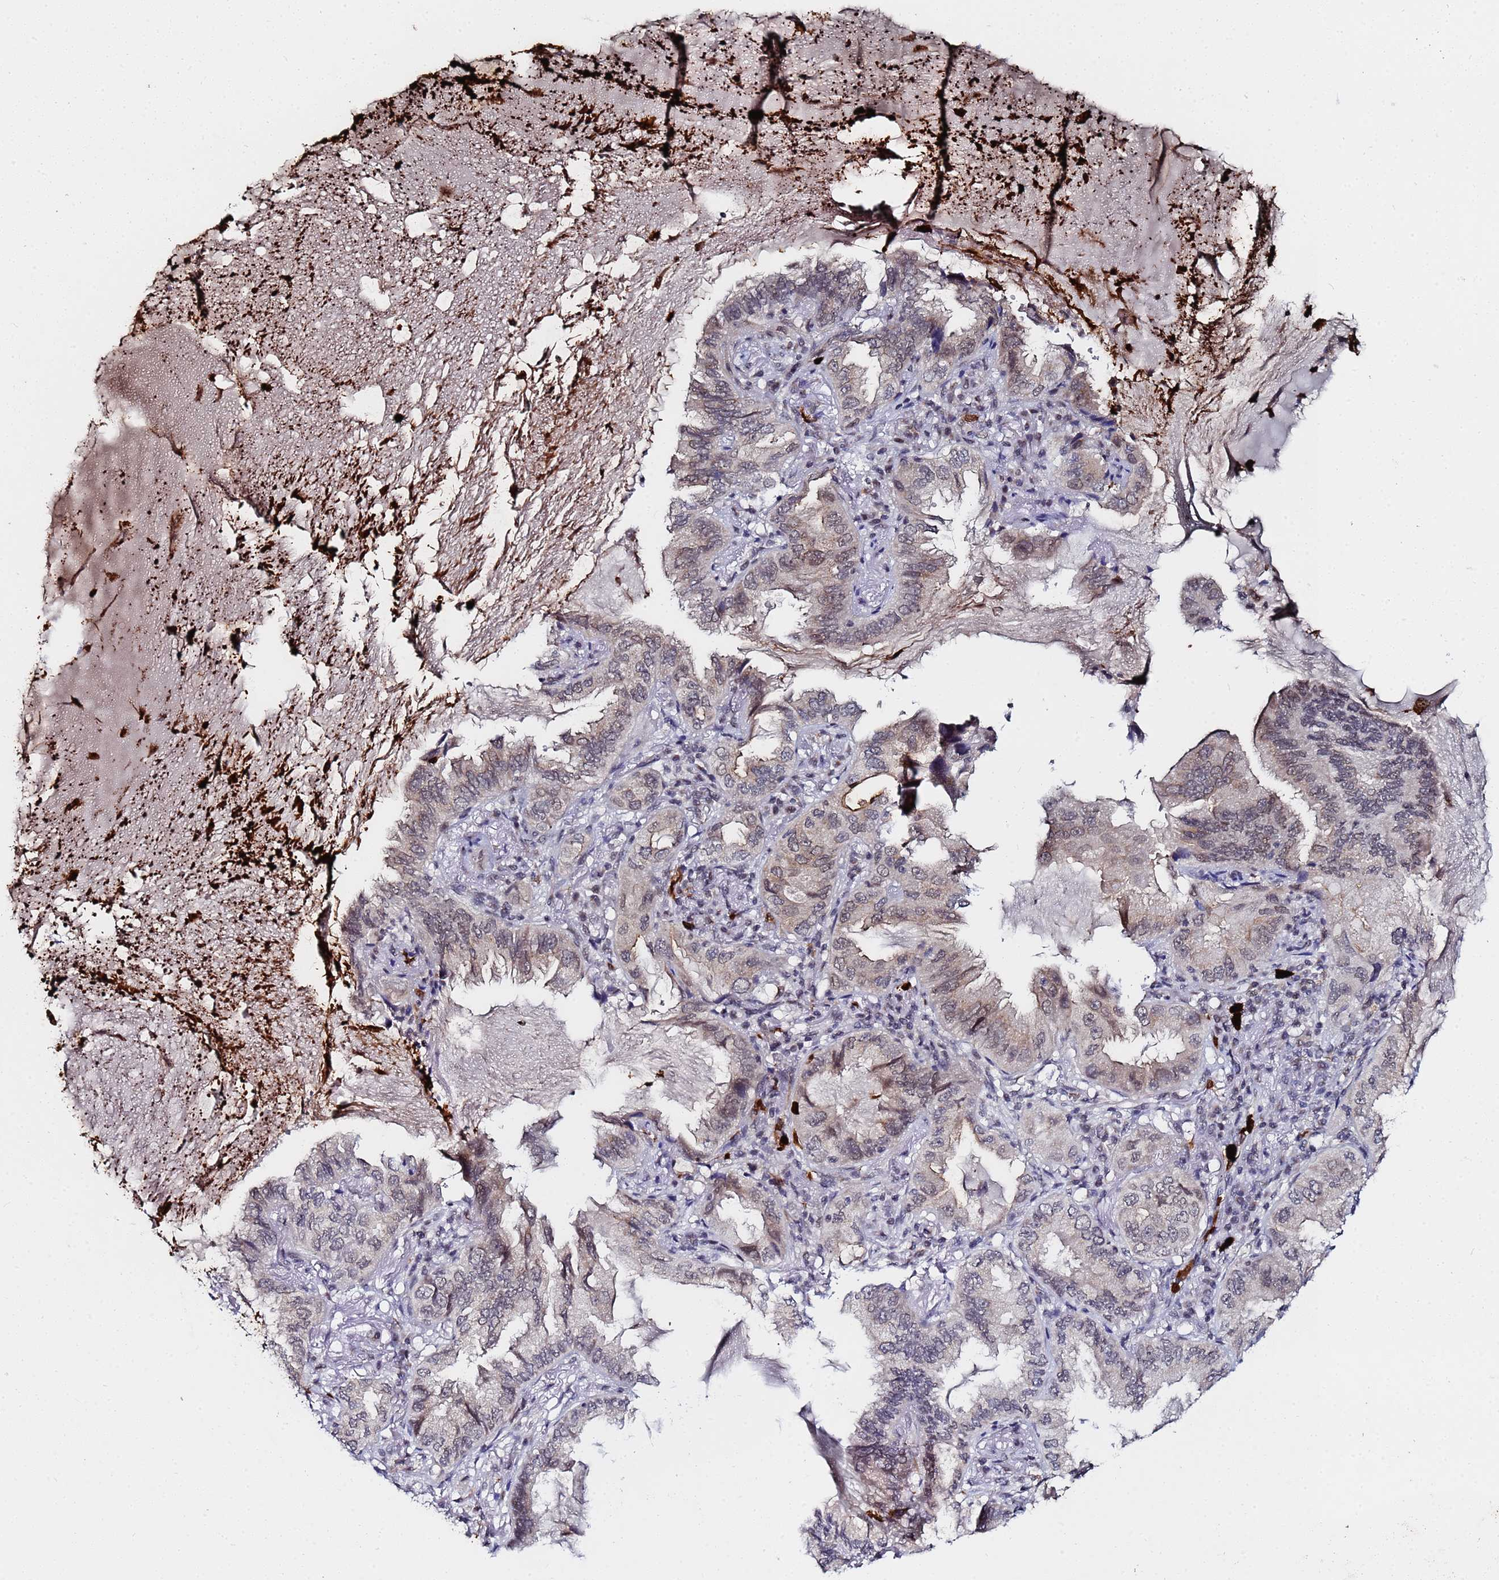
{"staining": {"intensity": "weak", "quantity": "<25%", "location": "cytoplasmic/membranous,nuclear"}, "tissue": "lung cancer", "cell_type": "Tumor cells", "image_type": "cancer", "snomed": [{"axis": "morphology", "description": "Adenocarcinoma, NOS"}, {"axis": "topography", "description": "Lung"}], "caption": "Adenocarcinoma (lung) was stained to show a protein in brown. There is no significant expression in tumor cells. The staining is performed using DAB (3,3'-diaminobenzidine) brown chromogen with nuclei counter-stained in using hematoxylin.", "gene": "MTCL1", "patient": {"sex": "female", "age": 69}}